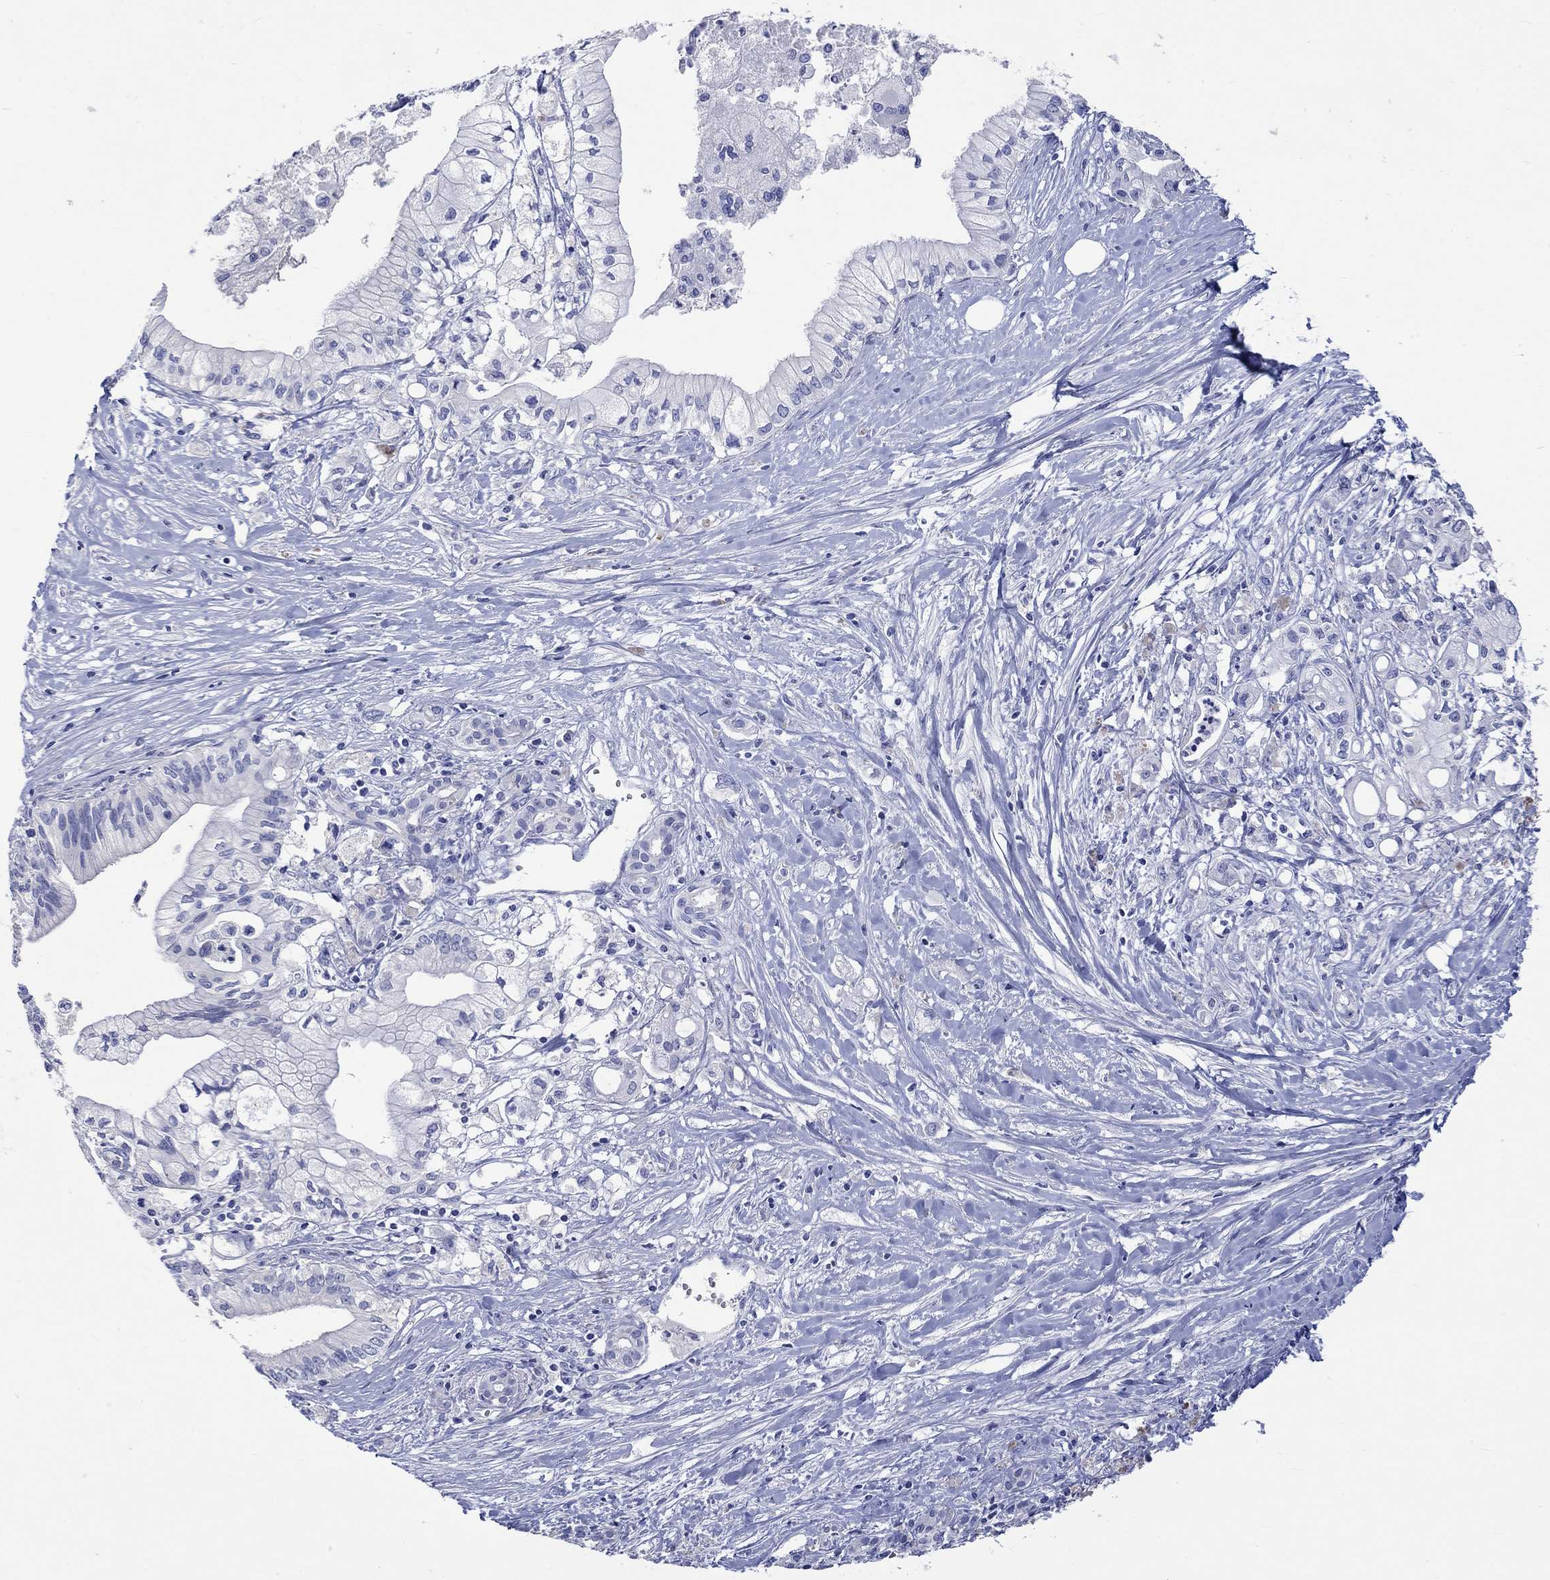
{"staining": {"intensity": "negative", "quantity": "none", "location": "none"}, "tissue": "pancreatic cancer", "cell_type": "Tumor cells", "image_type": "cancer", "snomed": [{"axis": "morphology", "description": "Adenocarcinoma, NOS"}, {"axis": "topography", "description": "Pancreas"}], "caption": "Immunohistochemistry (IHC) photomicrograph of neoplastic tissue: pancreatic cancer (adenocarcinoma) stained with DAB (3,3'-diaminobenzidine) demonstrates no significant protein positivity in tumor cells.", "gene": "TOMM20L", "patient": {"sex": "male", "age": 71}}